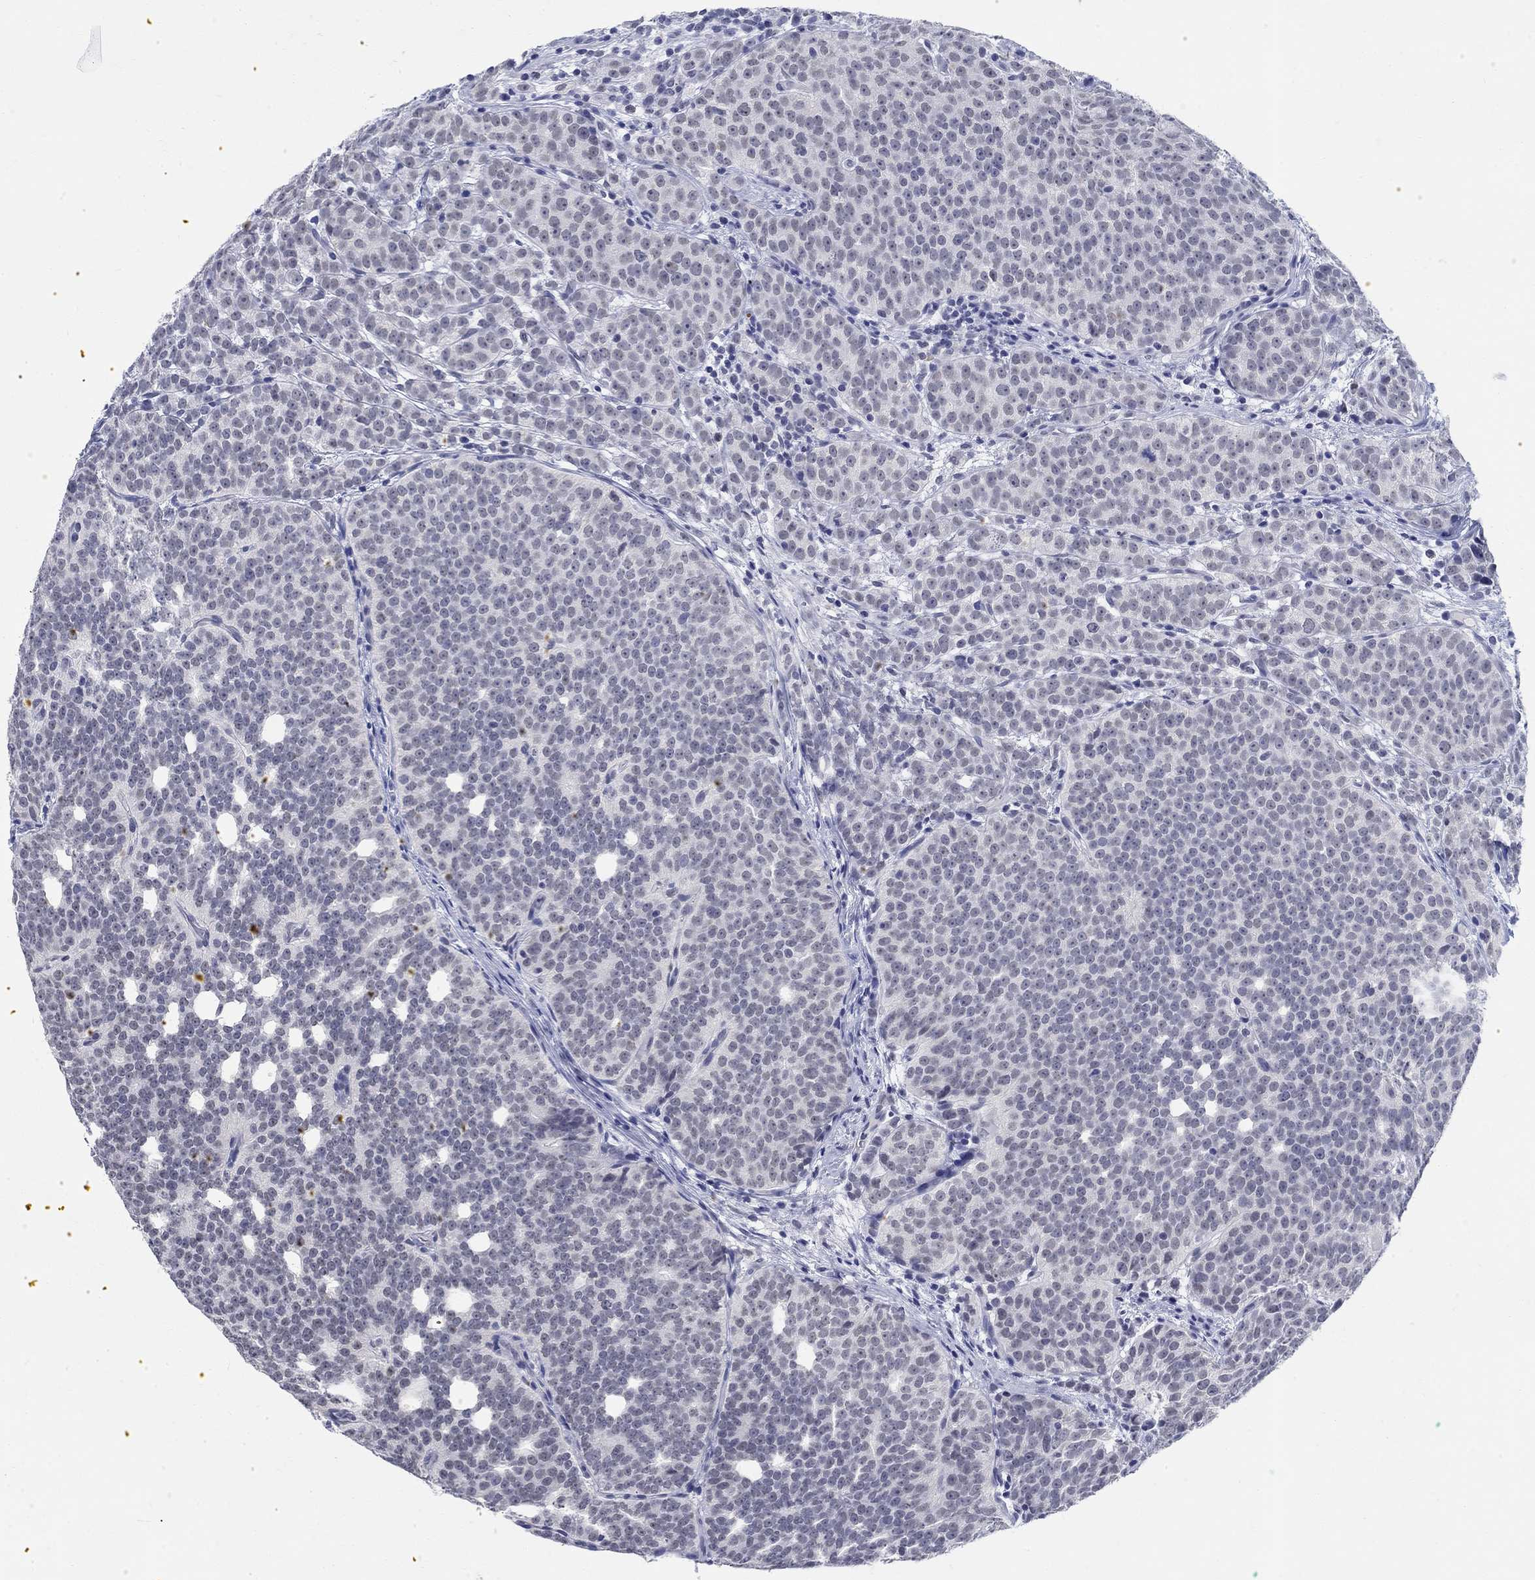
{"staining": {"intensity": "negative", "quantity": "none", "location": "none"}, "tissue": "prostate cancer", "cell_type": "Tumor cells", "image_type": "cancer", "snomed": [{"axis": "morphology", "description": "Adenocarcinoma, High grade"}, {"axis": "topography", "description": "Prostate"}], "caption": "Micrograph shows no significant protein positivity in tumor cells of prostate cancer.", "gene": "ANKS1B", "patient": {"sex": "male", "age": 53}}